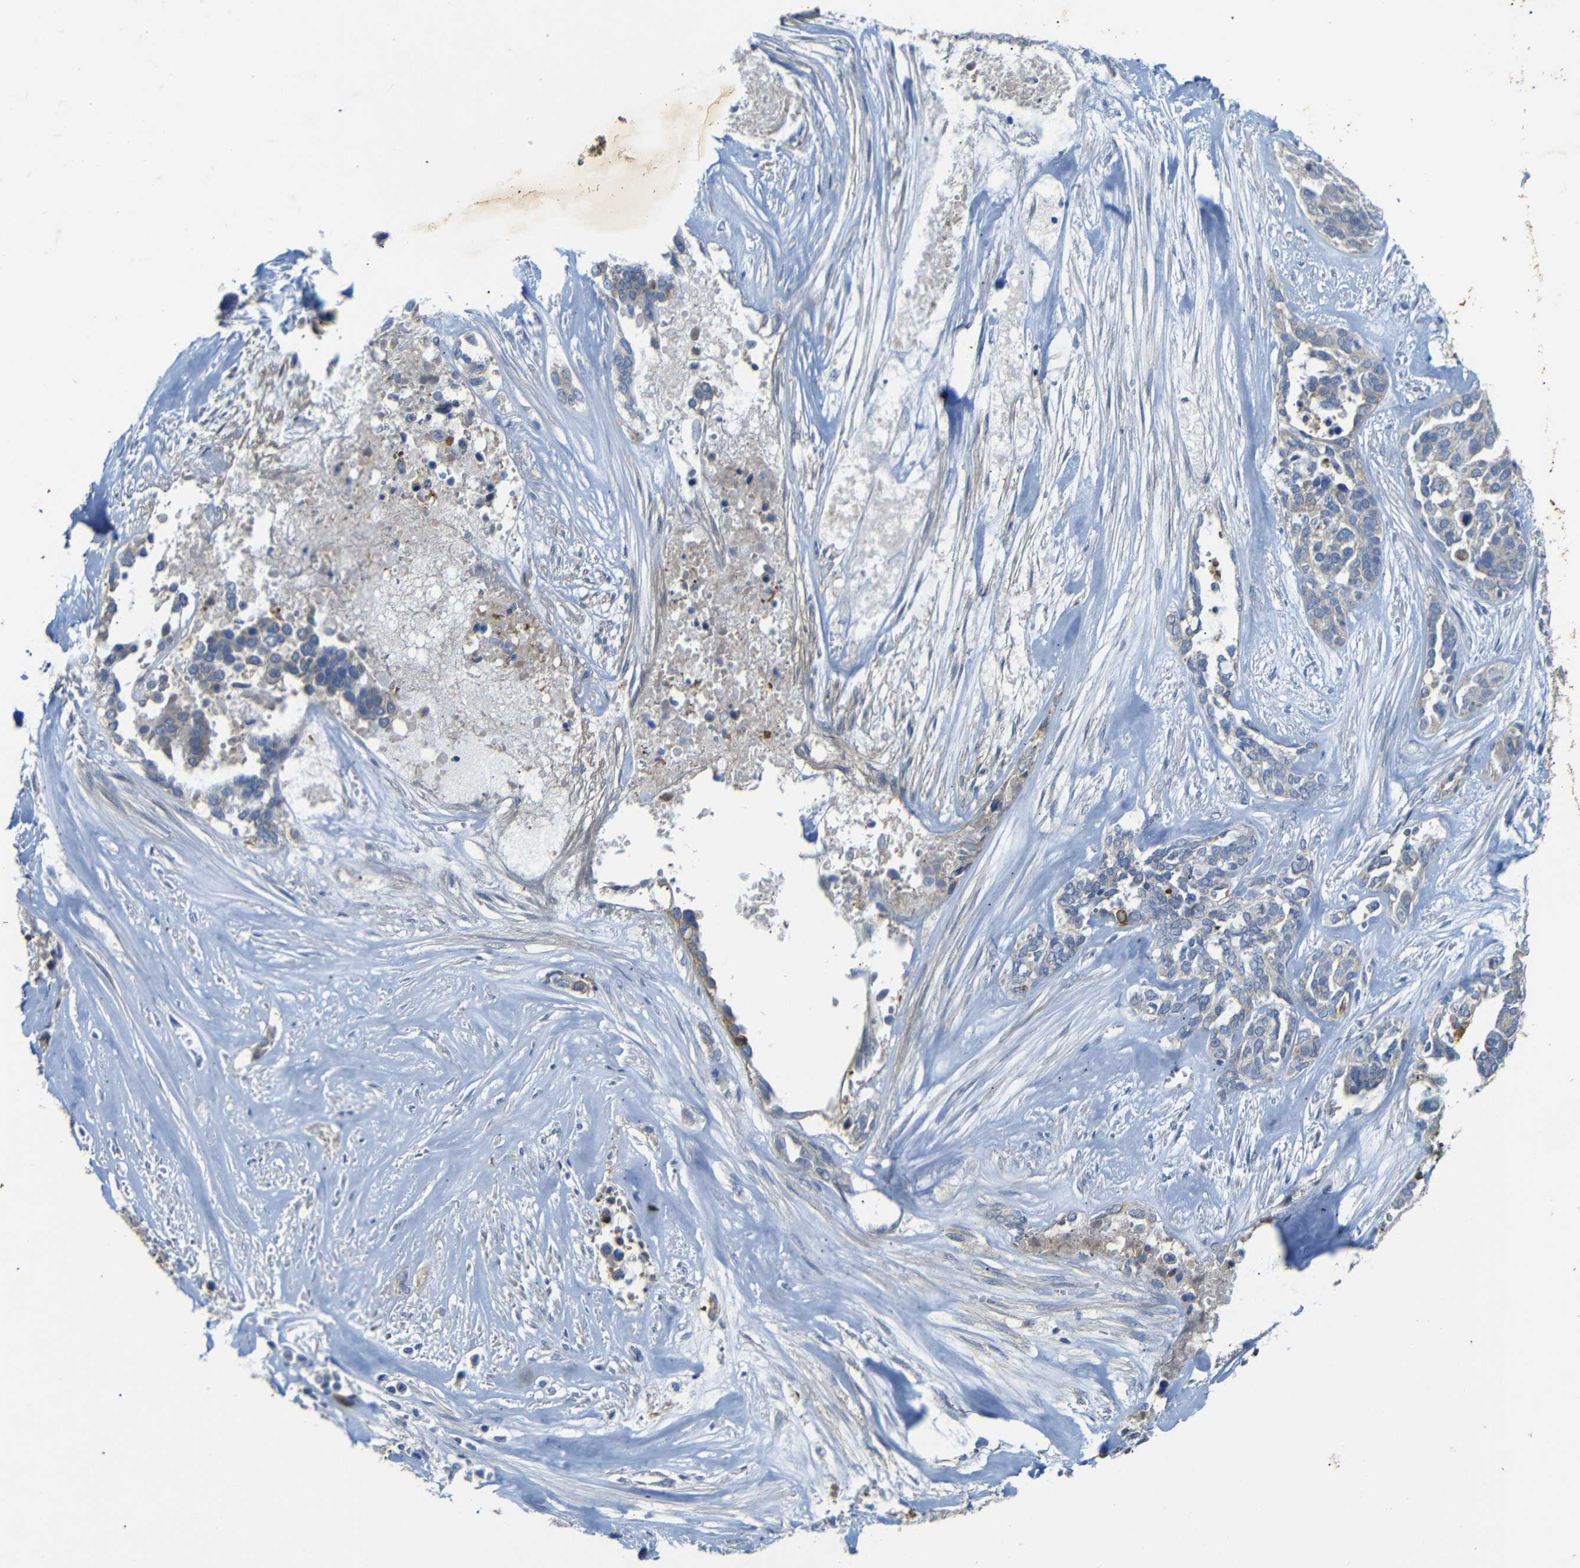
{"staining": {"intensity": "weak", "quantity": "25%-75%", "location": "cytoplasmic/membranous"}, "tissue": "ovarian cancer", "cell_type": "Tumor cells", "image_type": "cancer", "snomed": [{"axis": "morphology", "description": "Cystadenocarcinoma, serous, NOS"}, {"axis": "topography", "description": "Ovary"}], "caption": "Weak cytoplasmic/membranous expression for a protein is seen in approximately 25%-75% of tumor cells of ovarian serous cystadenocarcinoma using IHC.", "gene": "ALOX15", "patient": {"sex": "female", "age": 44}}